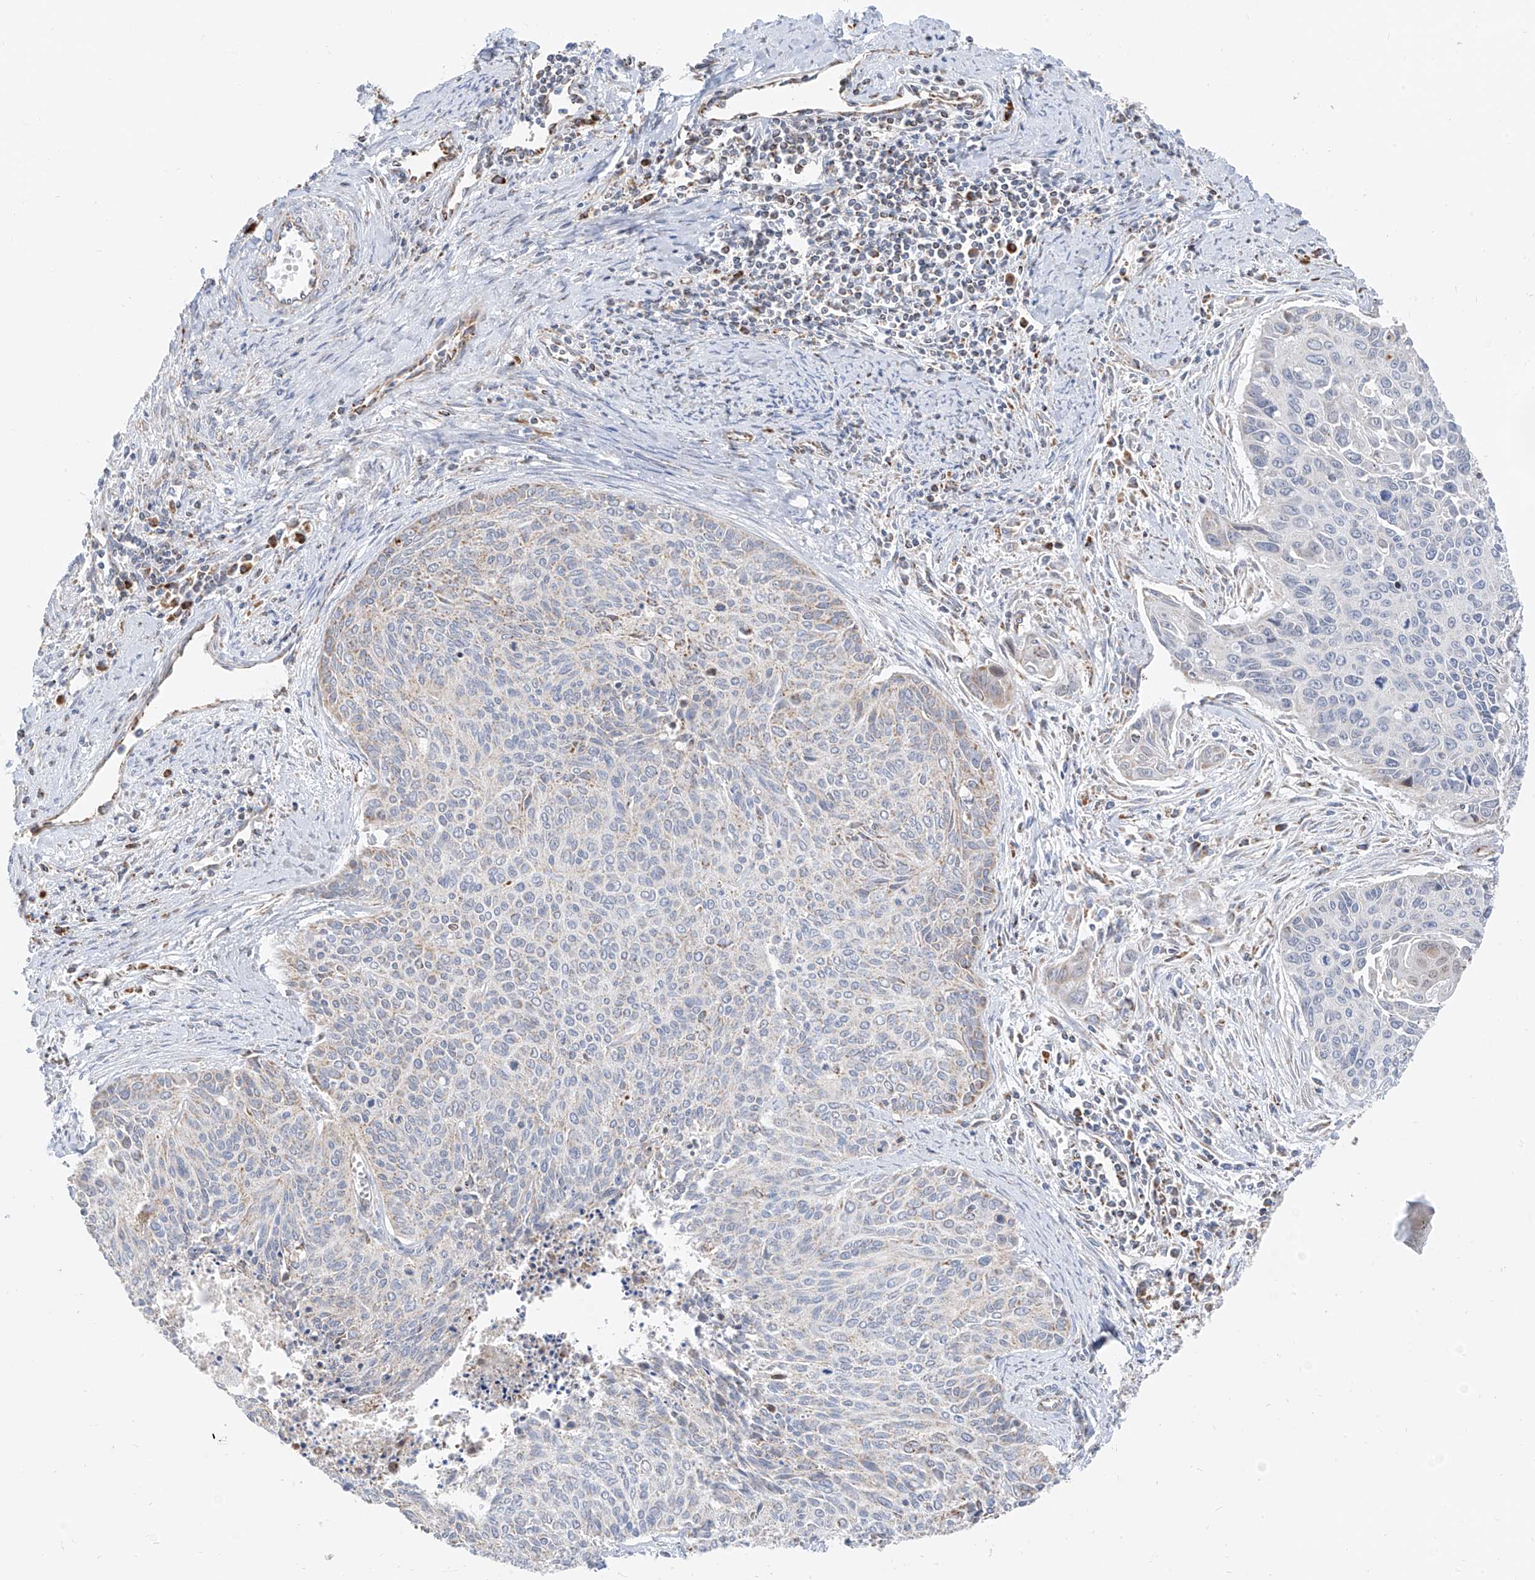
{"staining": {"intensity": "weak", "quantity": "<25%", "location": "cytoplasmic/membranous"}, "tissue": "cervical cancer", "cell_type": "Tumor cells", "image_type": "cancer", "snomed": [{"axis": "morphology", "description": "Squamous cell carcinoma, NOS"}, {"axis": "topography", "description": "Cervix"}], "caption": "Human cervical cancer stained for a protein using immunohistochemistry (IHC) demonstrates no positivity in tumor cells.", "gene": "ETHE1", "patient": {"sex": "female", "age": 55}}